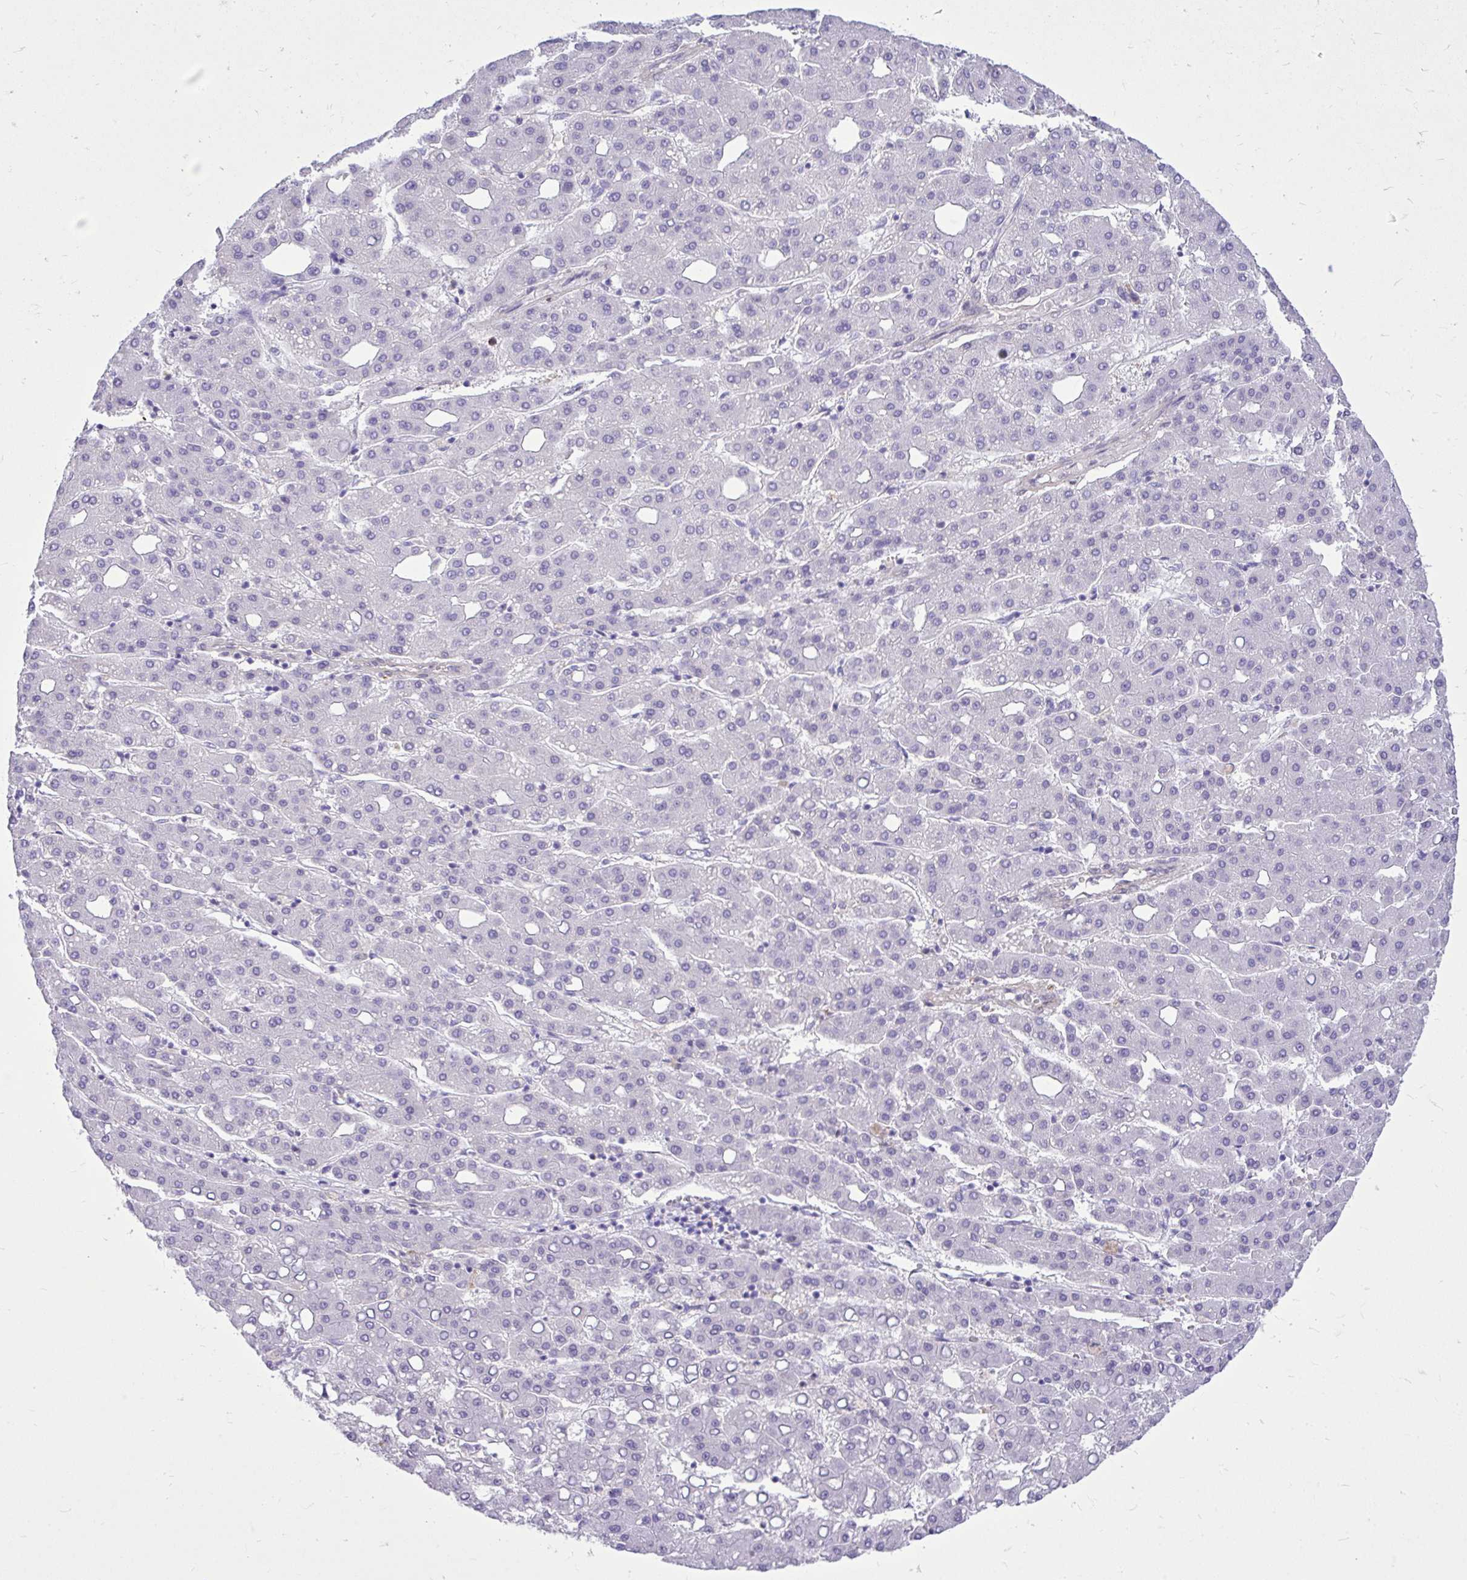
{"staining": {"intensity": "negative", "quantity": "none", "location": "none"}, "tissue": "liver cancer", "cell_type": "Tumor cells", "image_type": "cancer", "snomed": [{"axis": "morphology", "description": "Carcinoma, Hepatocellular, NOS"}, {"axis": "topography", "description": "Liver"}], "caption": "High power microscopy micrograph of an immunohistochemistry histopathology image of liver cancer, revealing no significant staining in tumor cells. (Brightfield microscopy of DAB immunohistochemistry (IHC) at high magnification).", "gene": "TLR7", "patient": {"sex": "male", "age": 65}}